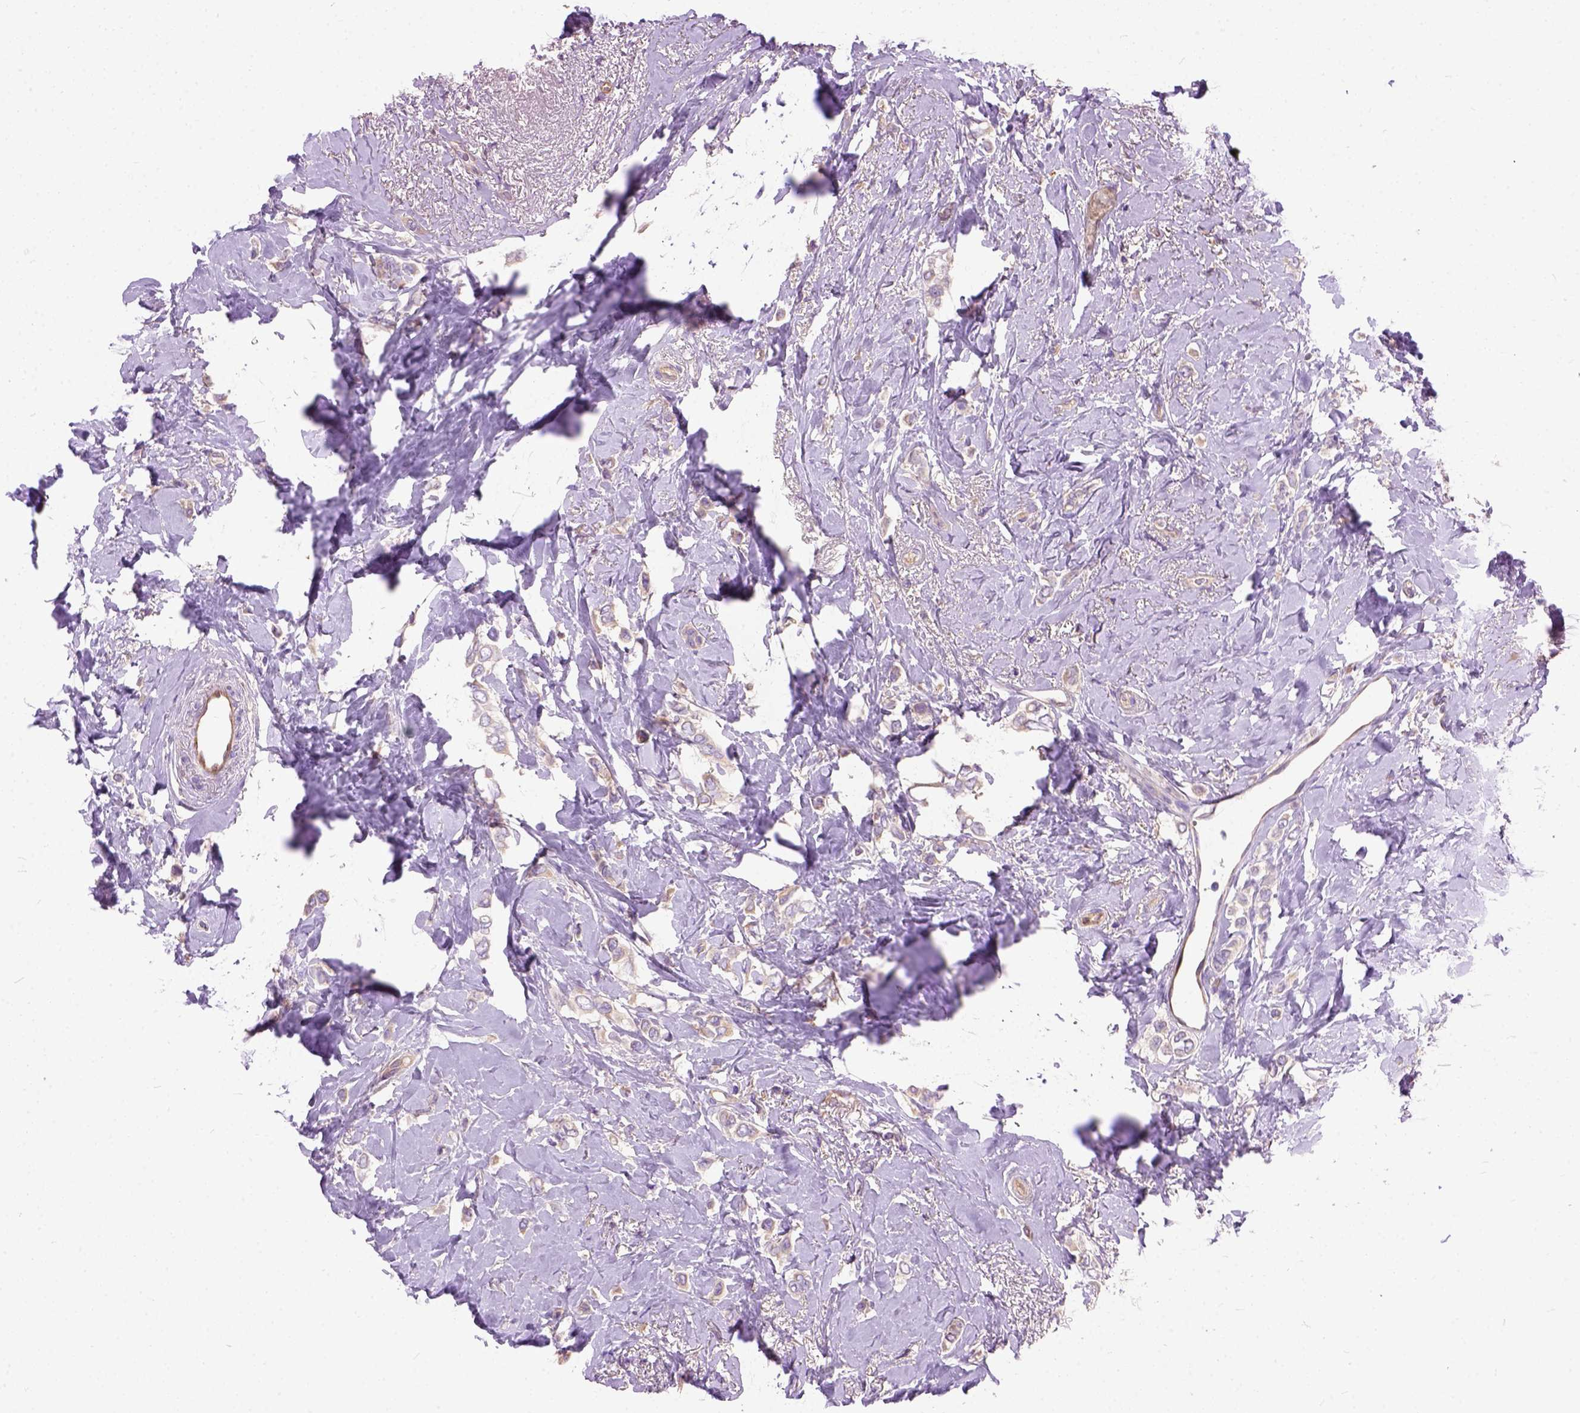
{"staining": {"intensity": "negative", "quantity": "none", "location": "none"}, "tissue": "breast cancer", "cell_type": "Tumor cells", "image_type": "cancer", "snomed": [{"axis": "morphology", "description": "Lobular carcinoma"}, {"axis": "topography", "description": "Breast"}], "caption": "A histopathology image of human lobular carcinoma (breast) is negative for staining in tumor cells.", "gene": "SEMA4F", "patient": {"sex": "female", "age": 66}}